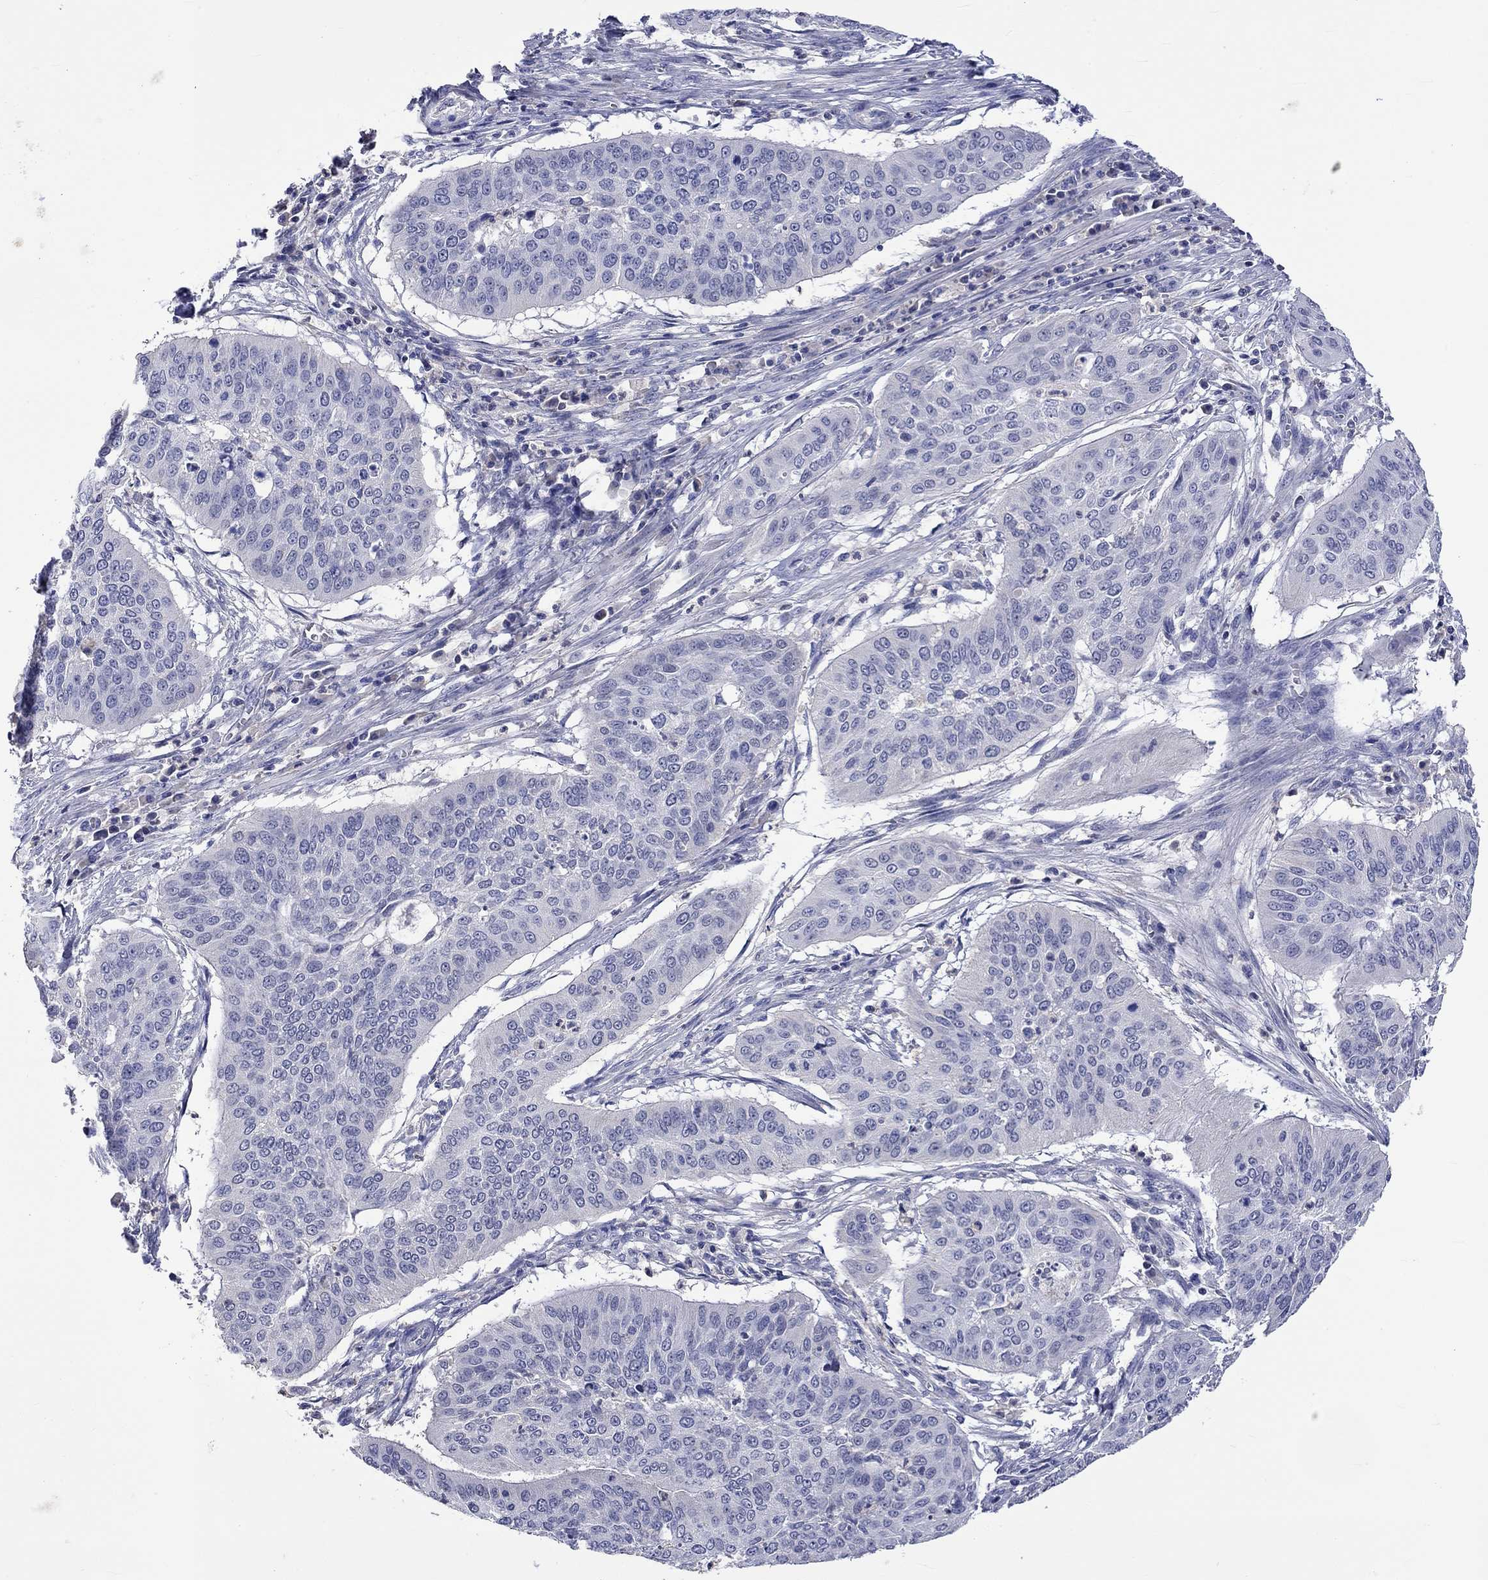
{"staining": {"intensity": "negative", "quantity": "none", "location": "none"}, "tissue": "cervical cancer", "cell_type": "Tumor cells", "image_type": "cancer", "snomed": [{"axis": "morphology", "description": "Squamous cell carcinoma, NOS"}, {"axis": "topography", "description": "Cervix"}], "caption": "Immunohistochemistry (IHC) photomicrograph of cervical cancer stained for a protein (brown), which displays no staining in tumor cells.", "gene": "LRFN4", "patient": {"sex": "female", "age": 39}}